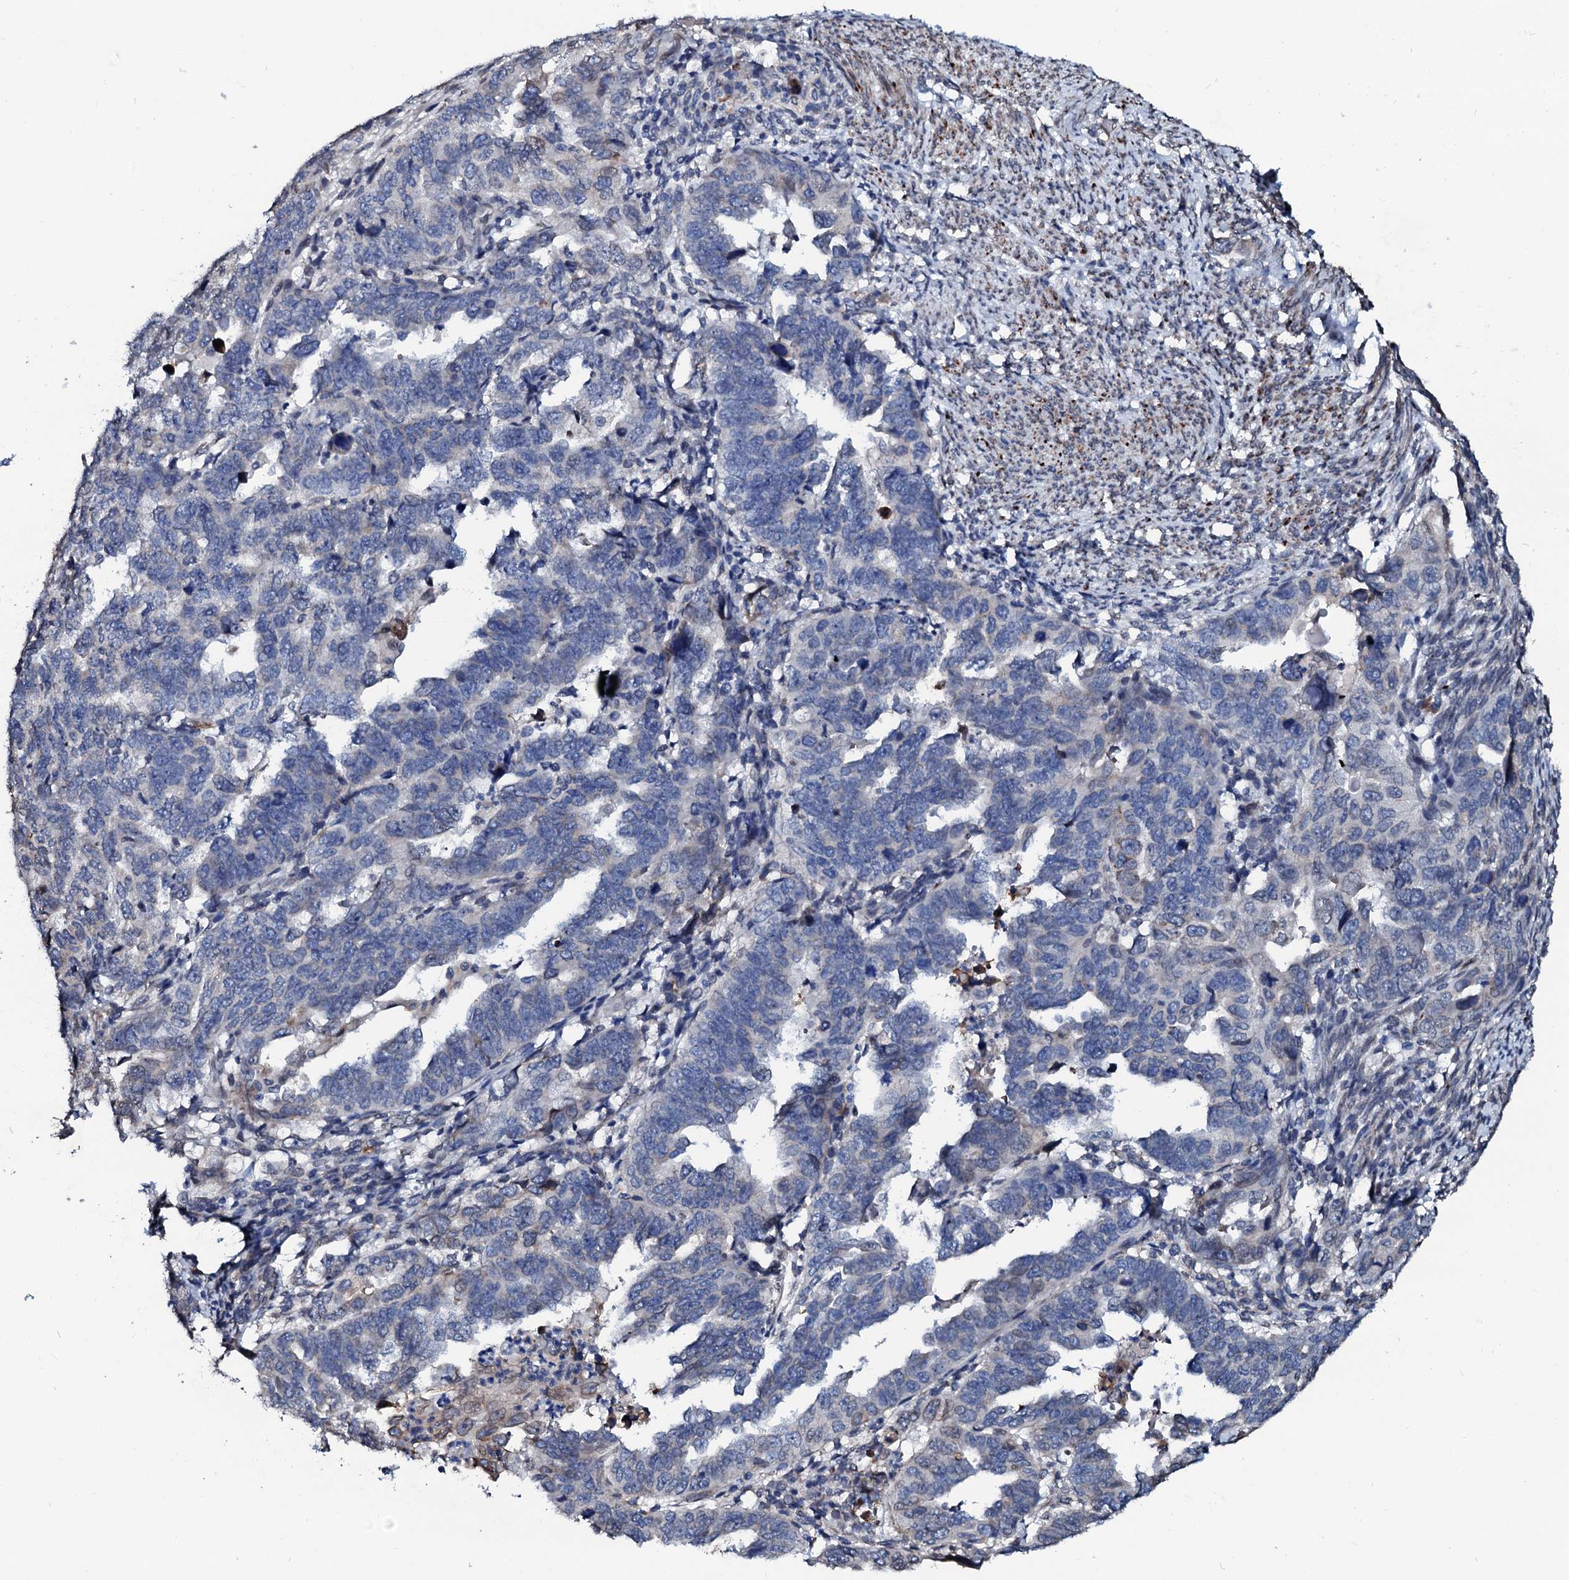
{"staining": {"intensity": "negative", "quantity": "none", "location": "none"}, "tissue": "endometrial cancer", "cell_type": "Tumor cells", "image_type": "cancer", "snomed": [{"axis": "morphology", "description": "Adenocarcinoma, NOS"}, {"axis": "topography", "description": "Endometrium"}], "caption": "Tumor cells are negative for brown protein staining in endometrial adenocarcinoma.", "gene": "NRP2", "patient": {"sex": "female", "age": 65}}